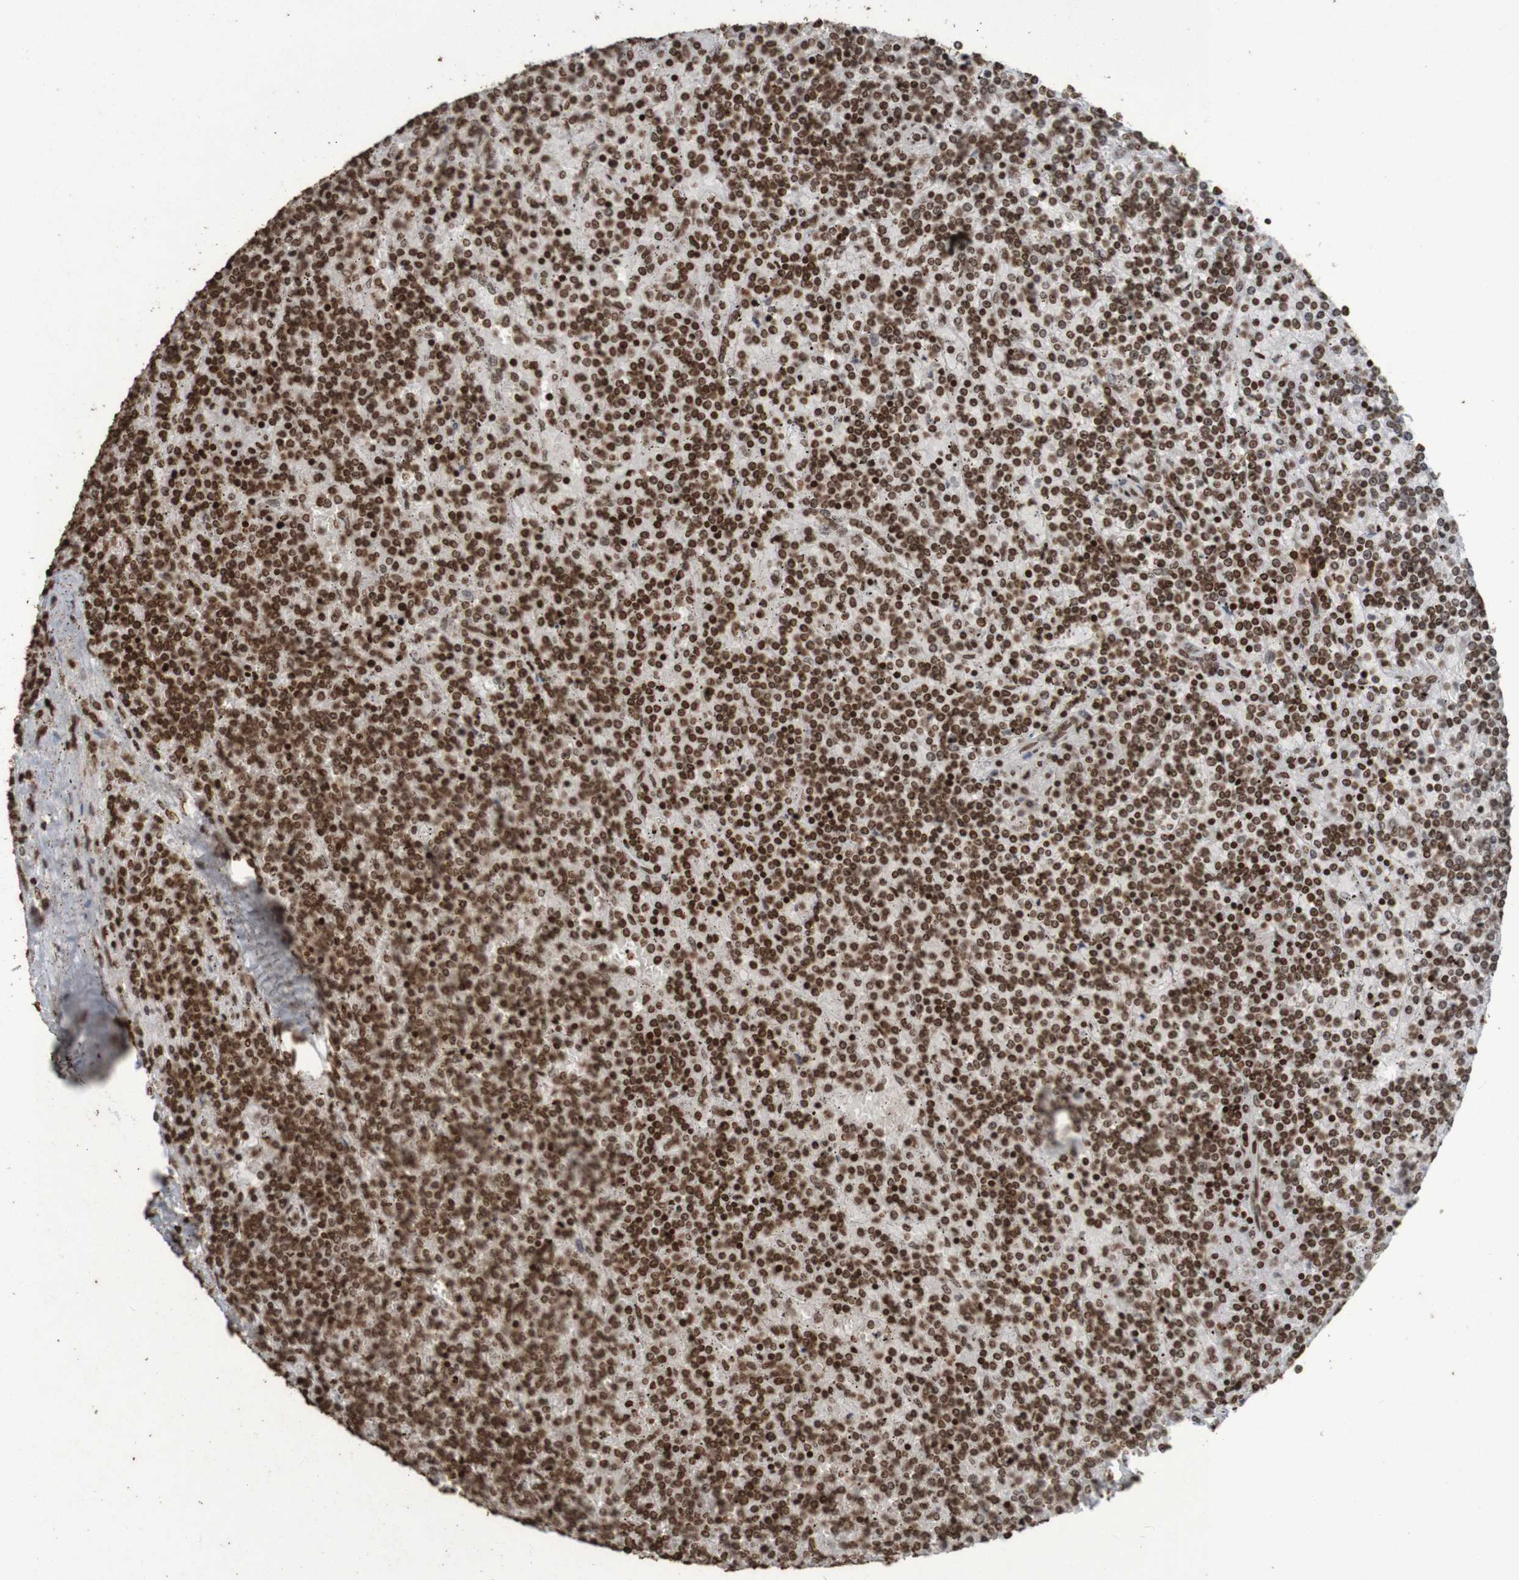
{"staining": {"intensity": "strong", "quantity": ">75%", "location": "nuclear"}, "tissue": "lymphoma", "cell_type": "Tumor cells", "image_type": "cancer", "snomed": [{"axis": "morphology", "description": "Malignant lymphoma, non-Hodgkin's type, Low grade"}, {"axis": "topography", "description": "Spleen"}], "caption": "The photomicrograph exhibits immunohistochemical staining of lymphoma. There is strong nuclear expression is seen in approximately >75% of tumor cells.", "gene": "GFI1", "patient": {"sex": "female", "age": 19}}